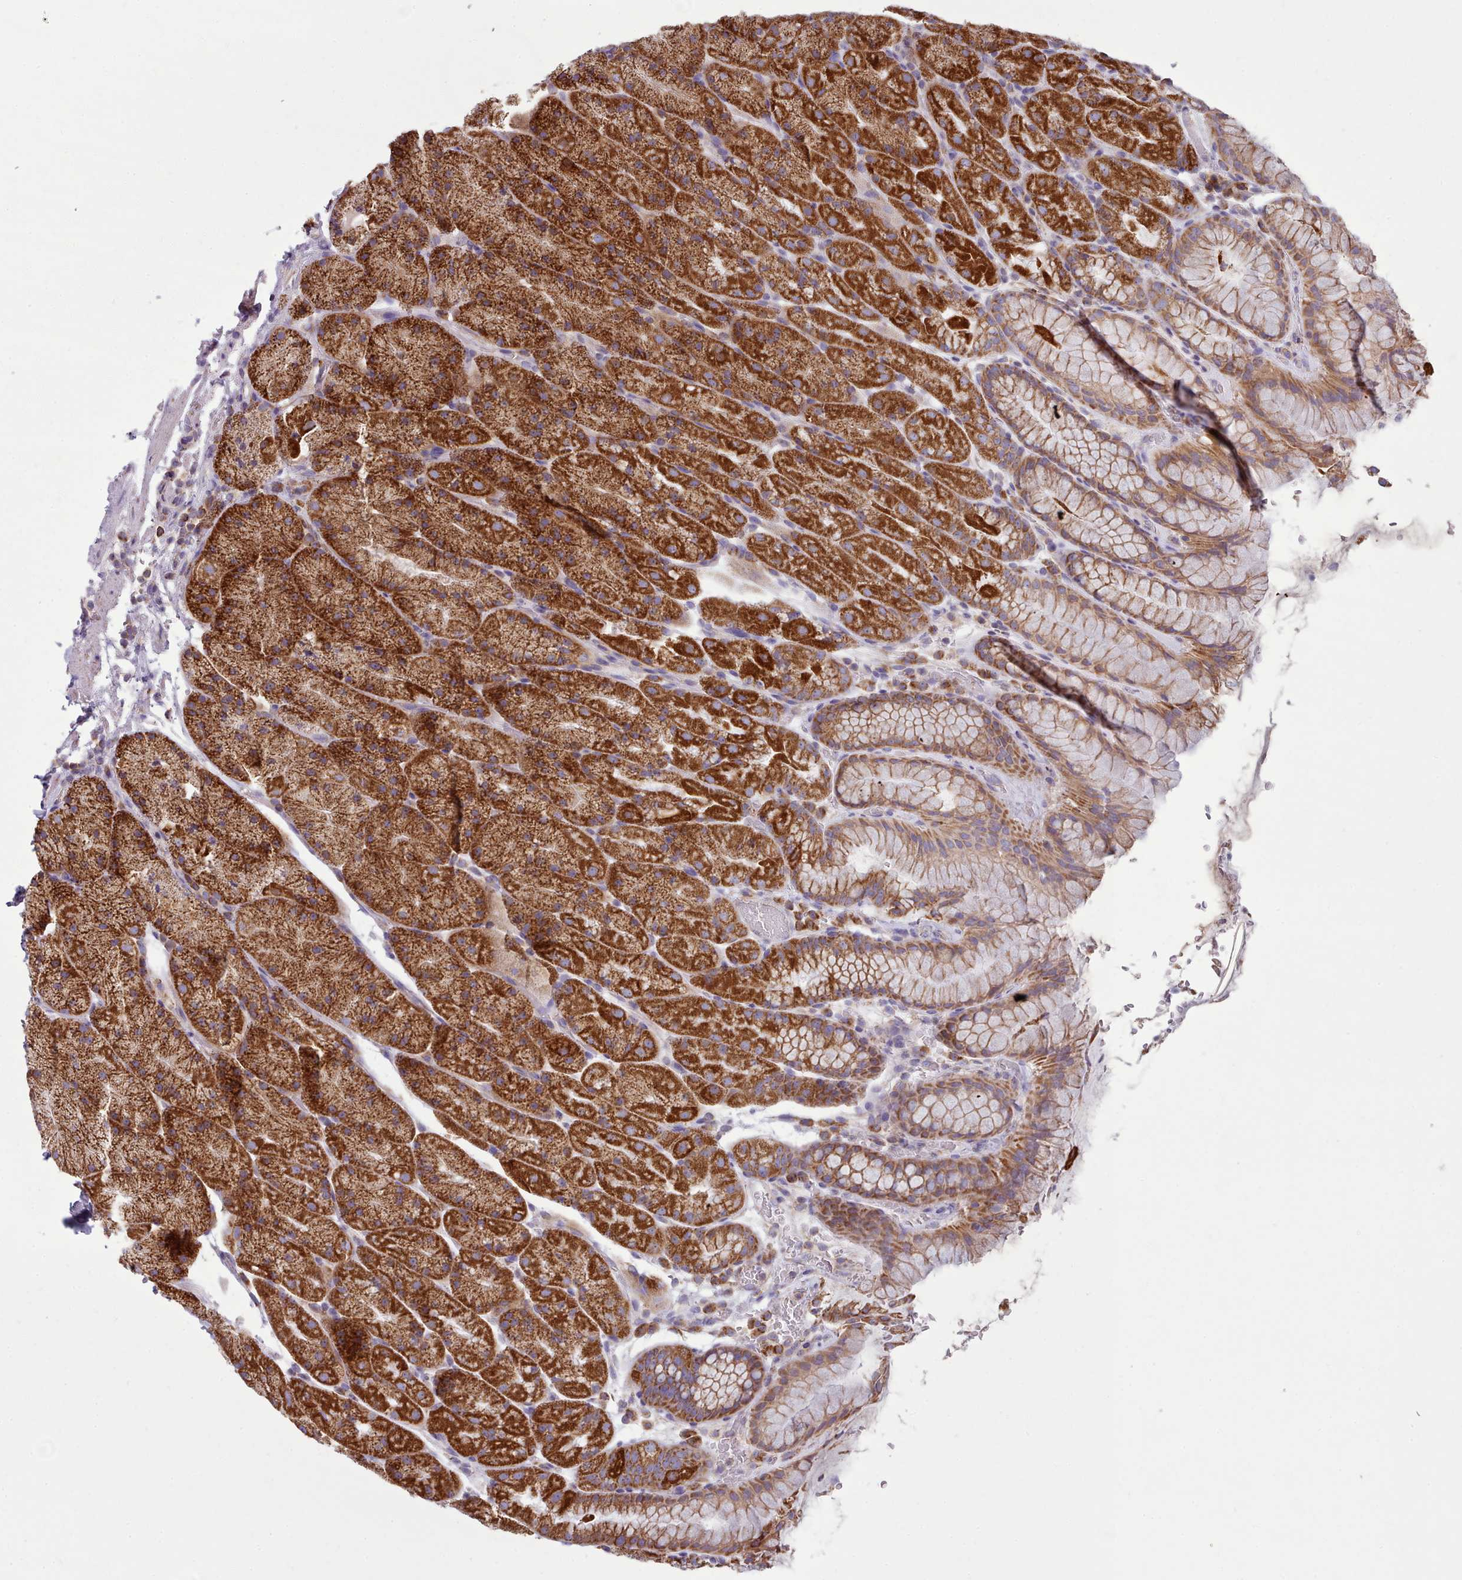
{"staining": {"intensity": "strong", "quantity": ">75%", "location": "cytoplasmic/membranous"}, "tissue": "stomach", "cell_type": "Glandular cells", "image_type": "normal", "snomed": [{"axis": "morphology", "description": "Normal tissue, NOS"}, {"axis": "topography", "description": "Stomach, upper"}, {"axis": "topography", "description": "Stomach, lower"}], "caption": "Immunohistochemical staining of normal stomach reveals >75% levels of strong cytoplasmic/membranous protein positivity in about >75% of glandular cells. (DAB (3,3'-diaminobenzidine) = brown stain, brightfield microscopy at high magnification).", "gene": "SRP54", "patient": {"sex": "male", "age": 67}}